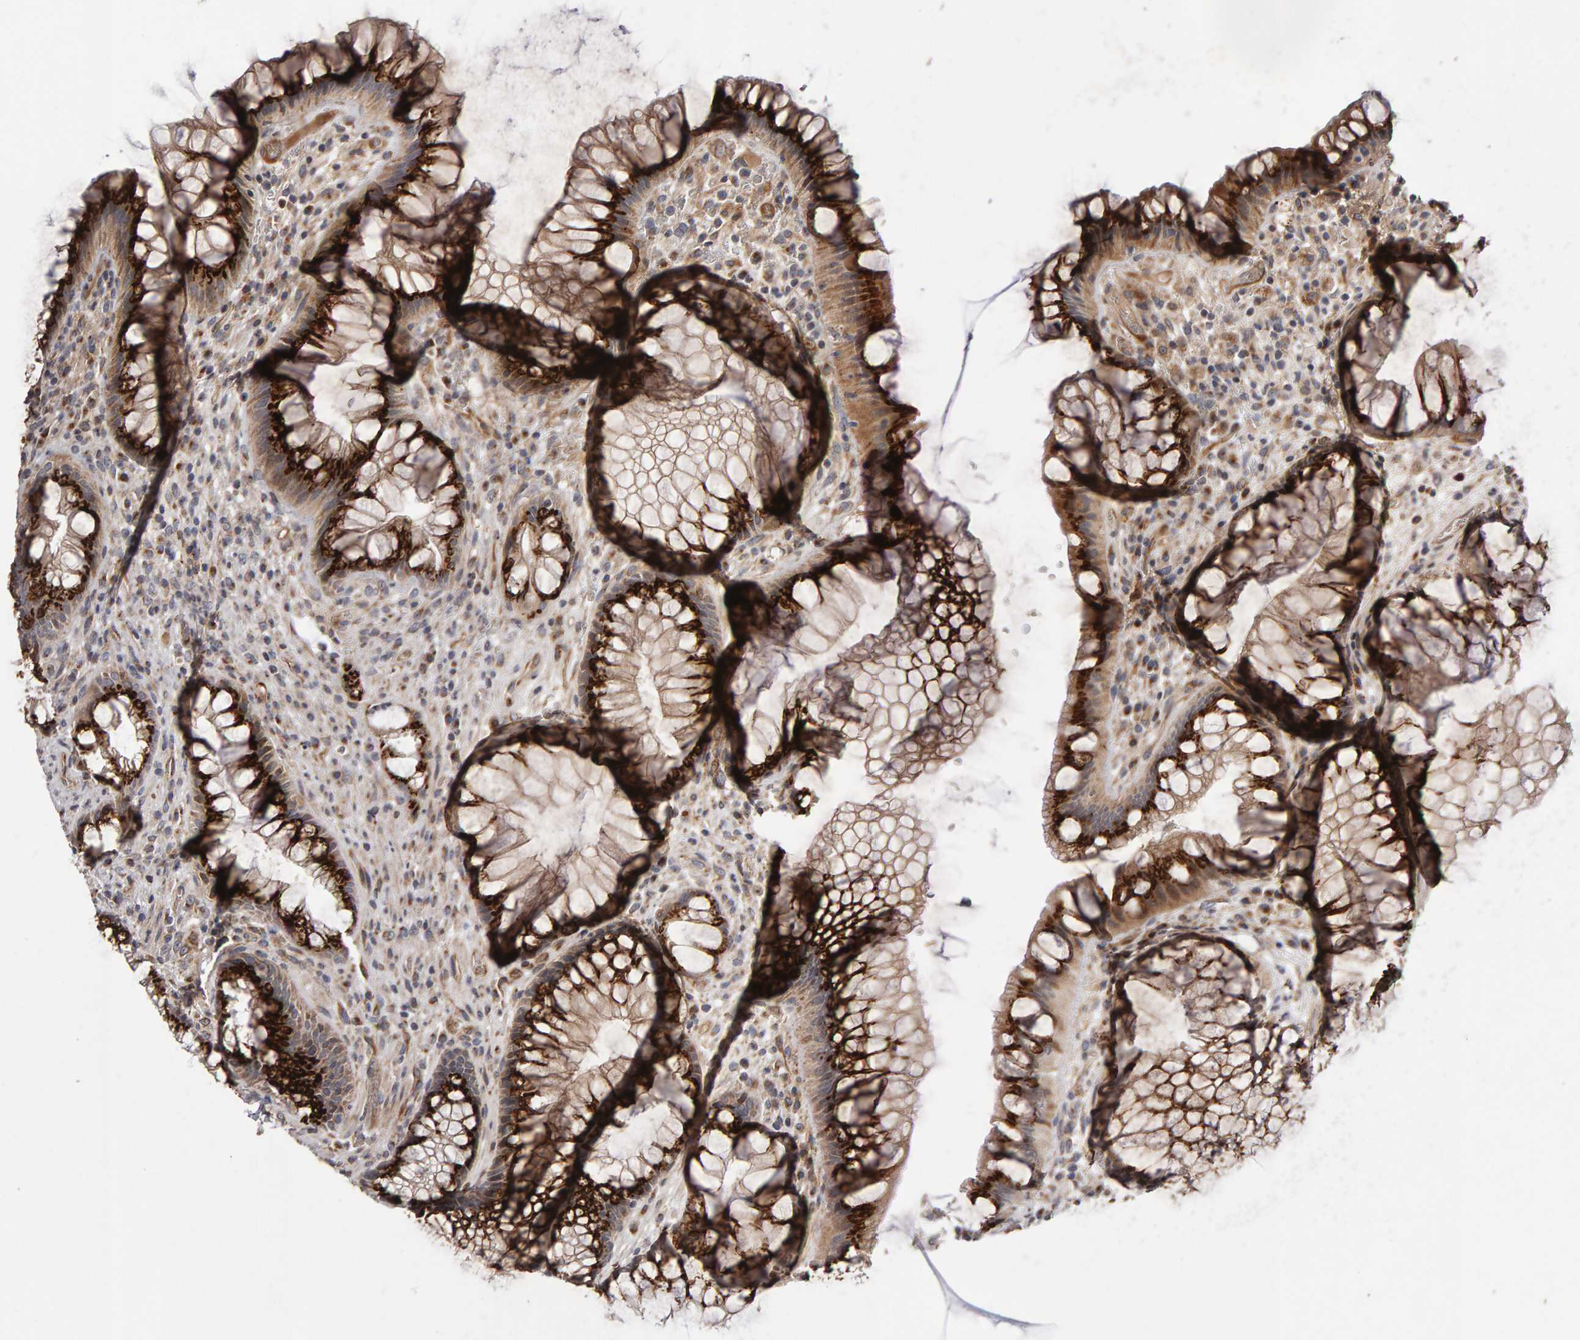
{"staining": {"intensity": "strong", "quantity": ">75%", "location": "cytoplasmic/membranous"}, "tissue": "rectum", "cell_type": "Glandular cells", "image_type": "normal", "snomed": [{"axis": "morphology", "description": "Normal tissue, NOS"}, {"axis": "topography", "description": "Rectum"}], "caption": "Protein expression analysis of unremarkable human rectum reveals strong cytoplasmic/membranous positivity in about >75% of glandular cells. Immunohistochemistry (ihc) stains the protein in brown and the nuclei are stained blue.", "gene": "CANT1", "patient": {"sex": "male", "age": 51}}